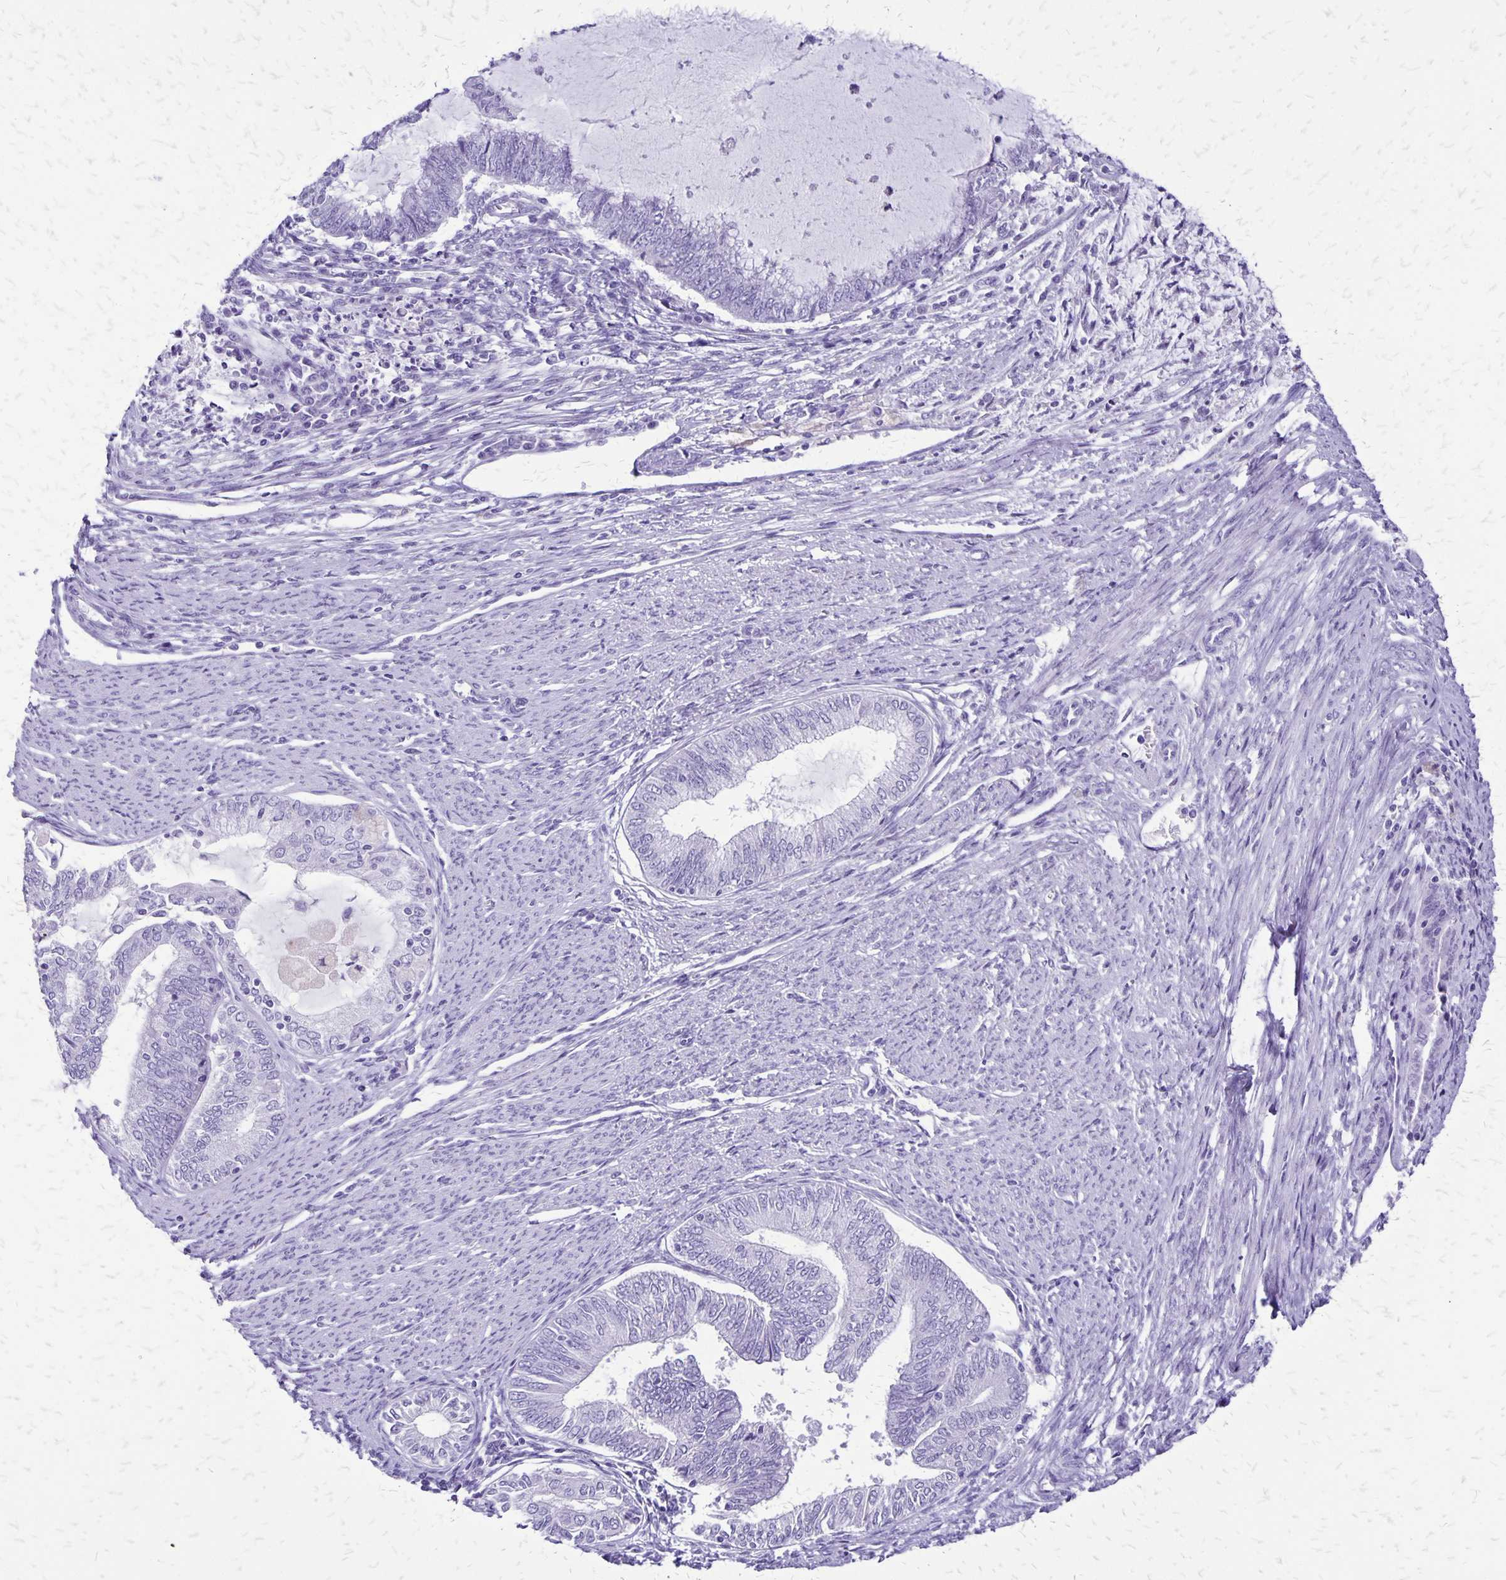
{"staining": {"intensity": "negative", "quantity": "none", "location": "none"}, "tissue": "endometrial cancer", "cell_type": "Tumor cells", "image_type": "cancer", "snomed": [{"axis": "morphology", "description": "Adenocarcinoma, NOS"}, {"axis": "topography", "description": "Endometrium"}], "caption": "Tumor cells are negative for brown protein staining in endometrial adenocarcinoma.", "gene": "SLC13A2", "patient": {"sex": "female", "age": 79}}